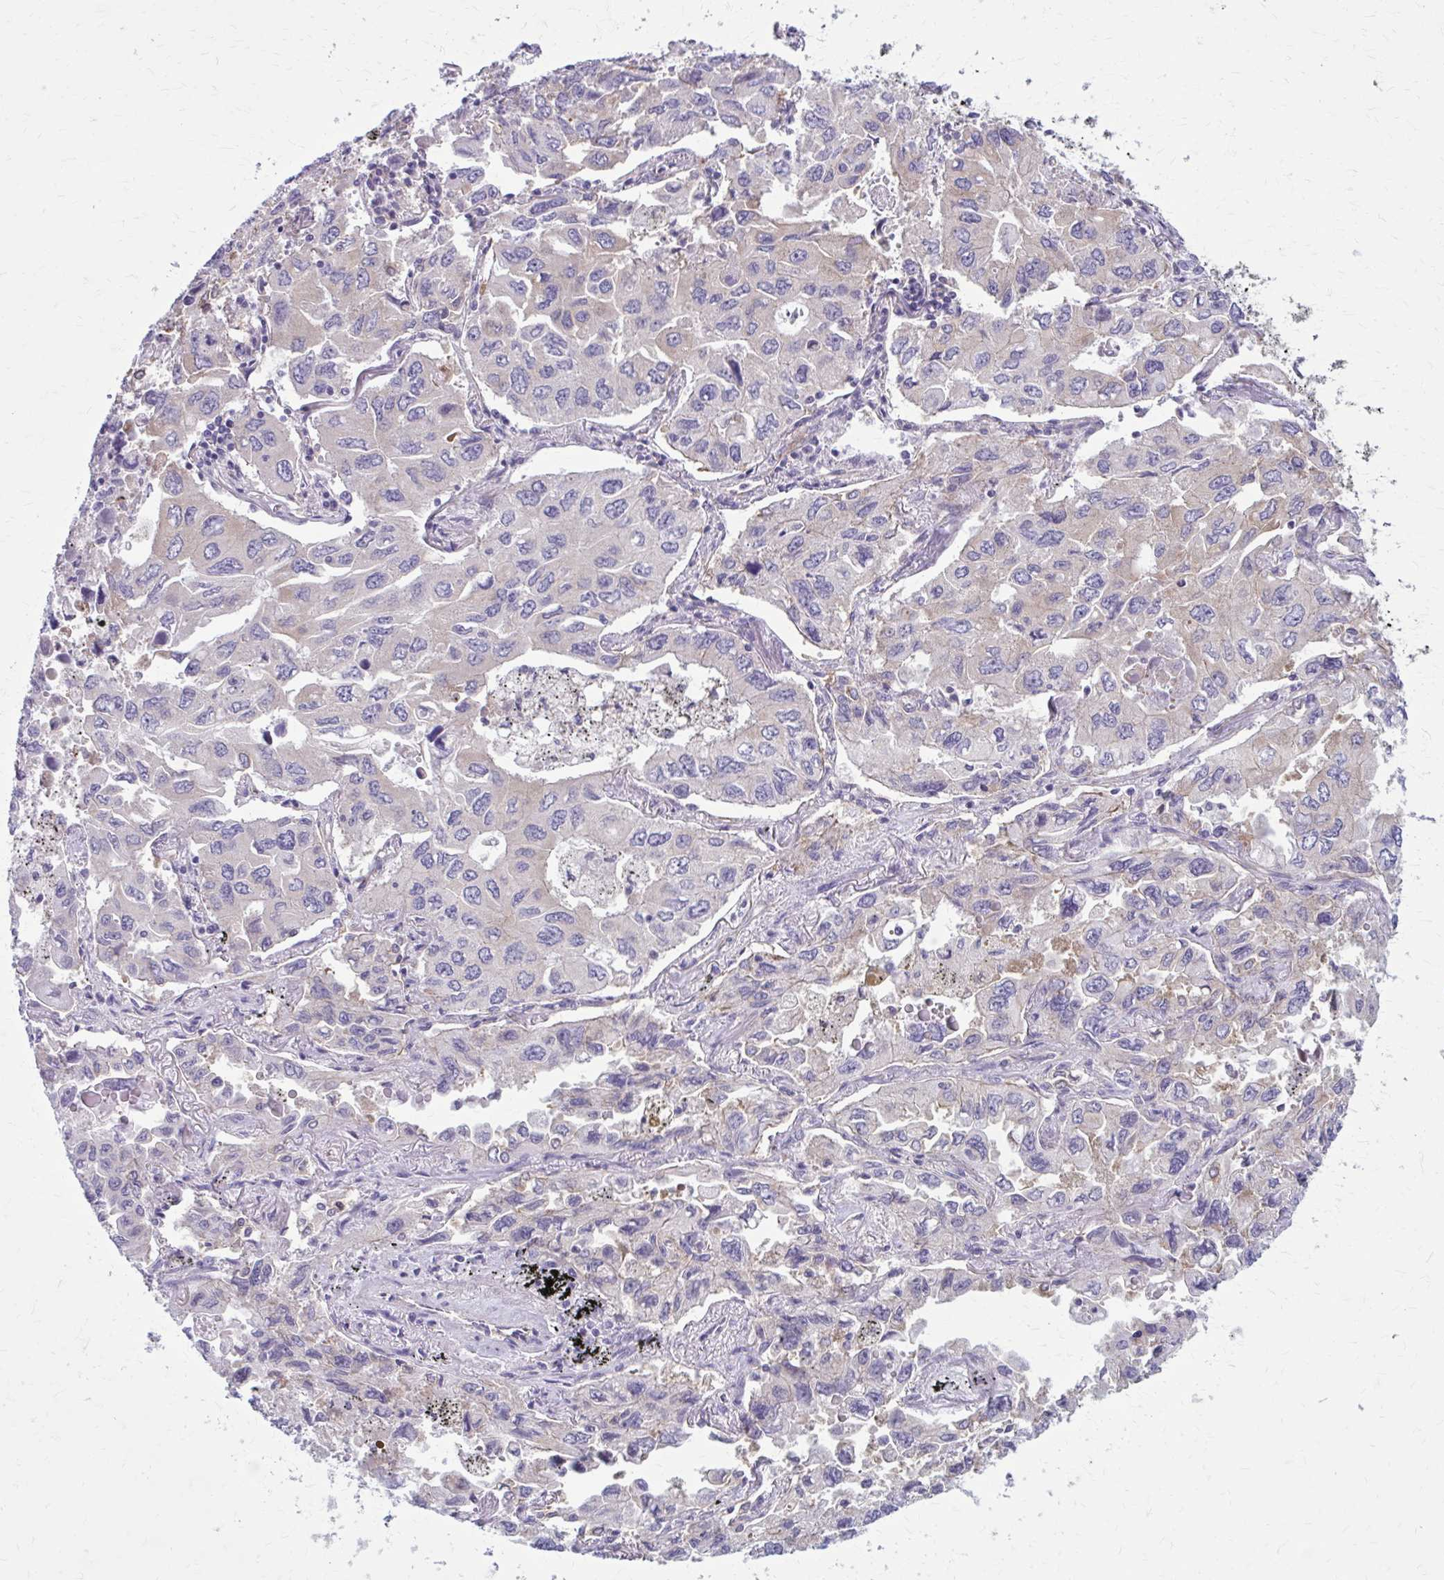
{"staining": {"intensity": "negative", "quantity": "none", "location": "none"}, "tissue": "lung cancer", "cell_type": "Tumor cells", "image_type": "cancer", "snomed": [{"axis": "morphology", "description": "Adenocarcinoma, NOS"}, {"axis": "topography", "description": "Lung"}], "caption": "Adenocarcinoma (lung) stained for a protein using immunohistochemistry (IHC) shows no staining tumor cells.", "gene": "ZDHHC7", "patient": {"sex": "male", "age": 64}}